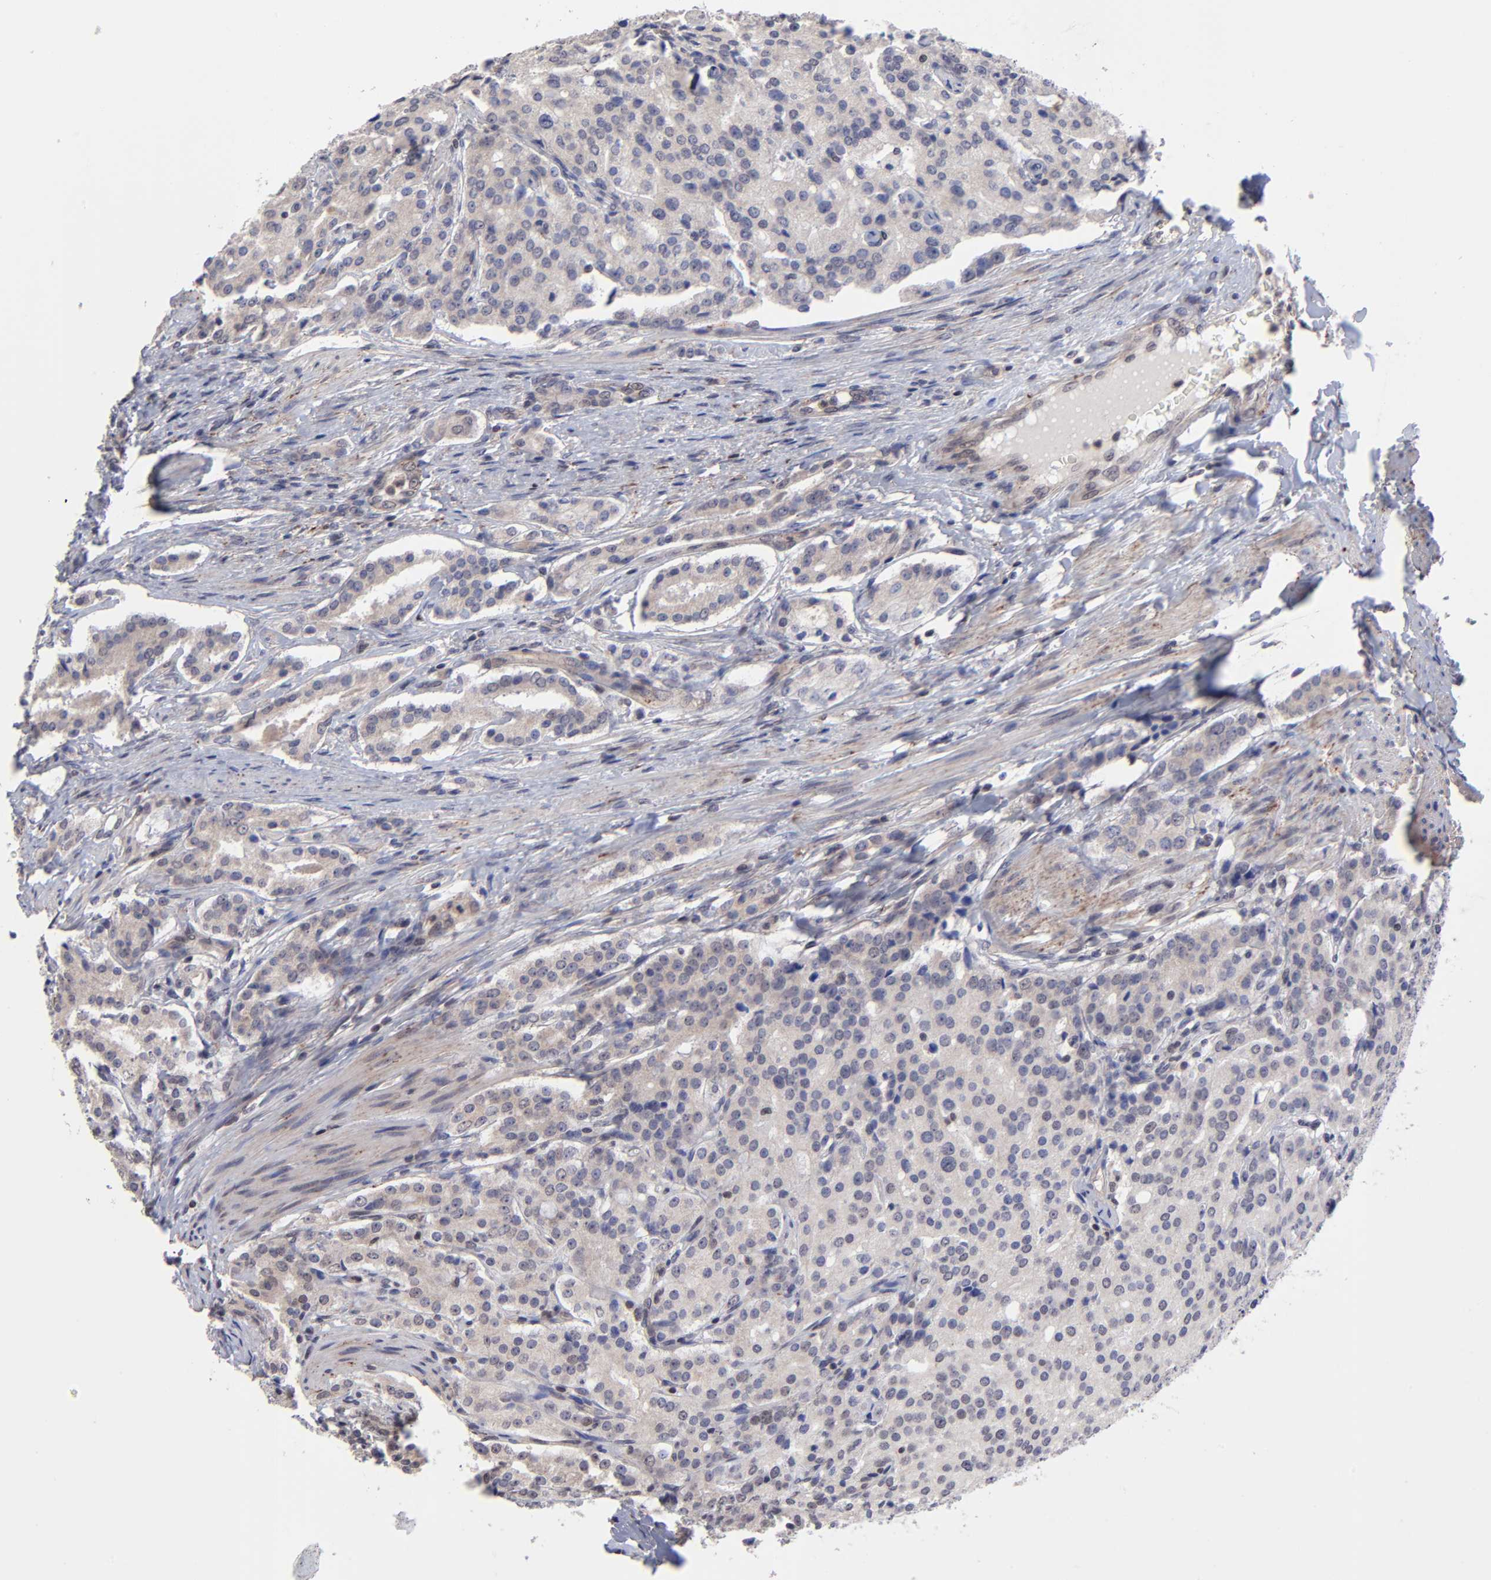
{"staining": {"intensity": "weak", "quantity": "25%-75%", "location": "cytoplasmic/membranous"}, "tissue": "prostate cancer", "cell_type": "Tumor cells", "image_type": "cancer", "snomed": [{"axis": "morphology", "description": "Adenocarcinoma, Medium grade"}, {"axis": "topography", "description": "Prostate"}], "caption": "Immunohistochemical staining of human prostate cancer reveals weak cytoplasmic/membranous protein staining in approximately 25%-75% of tumor cells.", "gene": "ZNF419", "patient": {"sex": "male", "age": 72}}